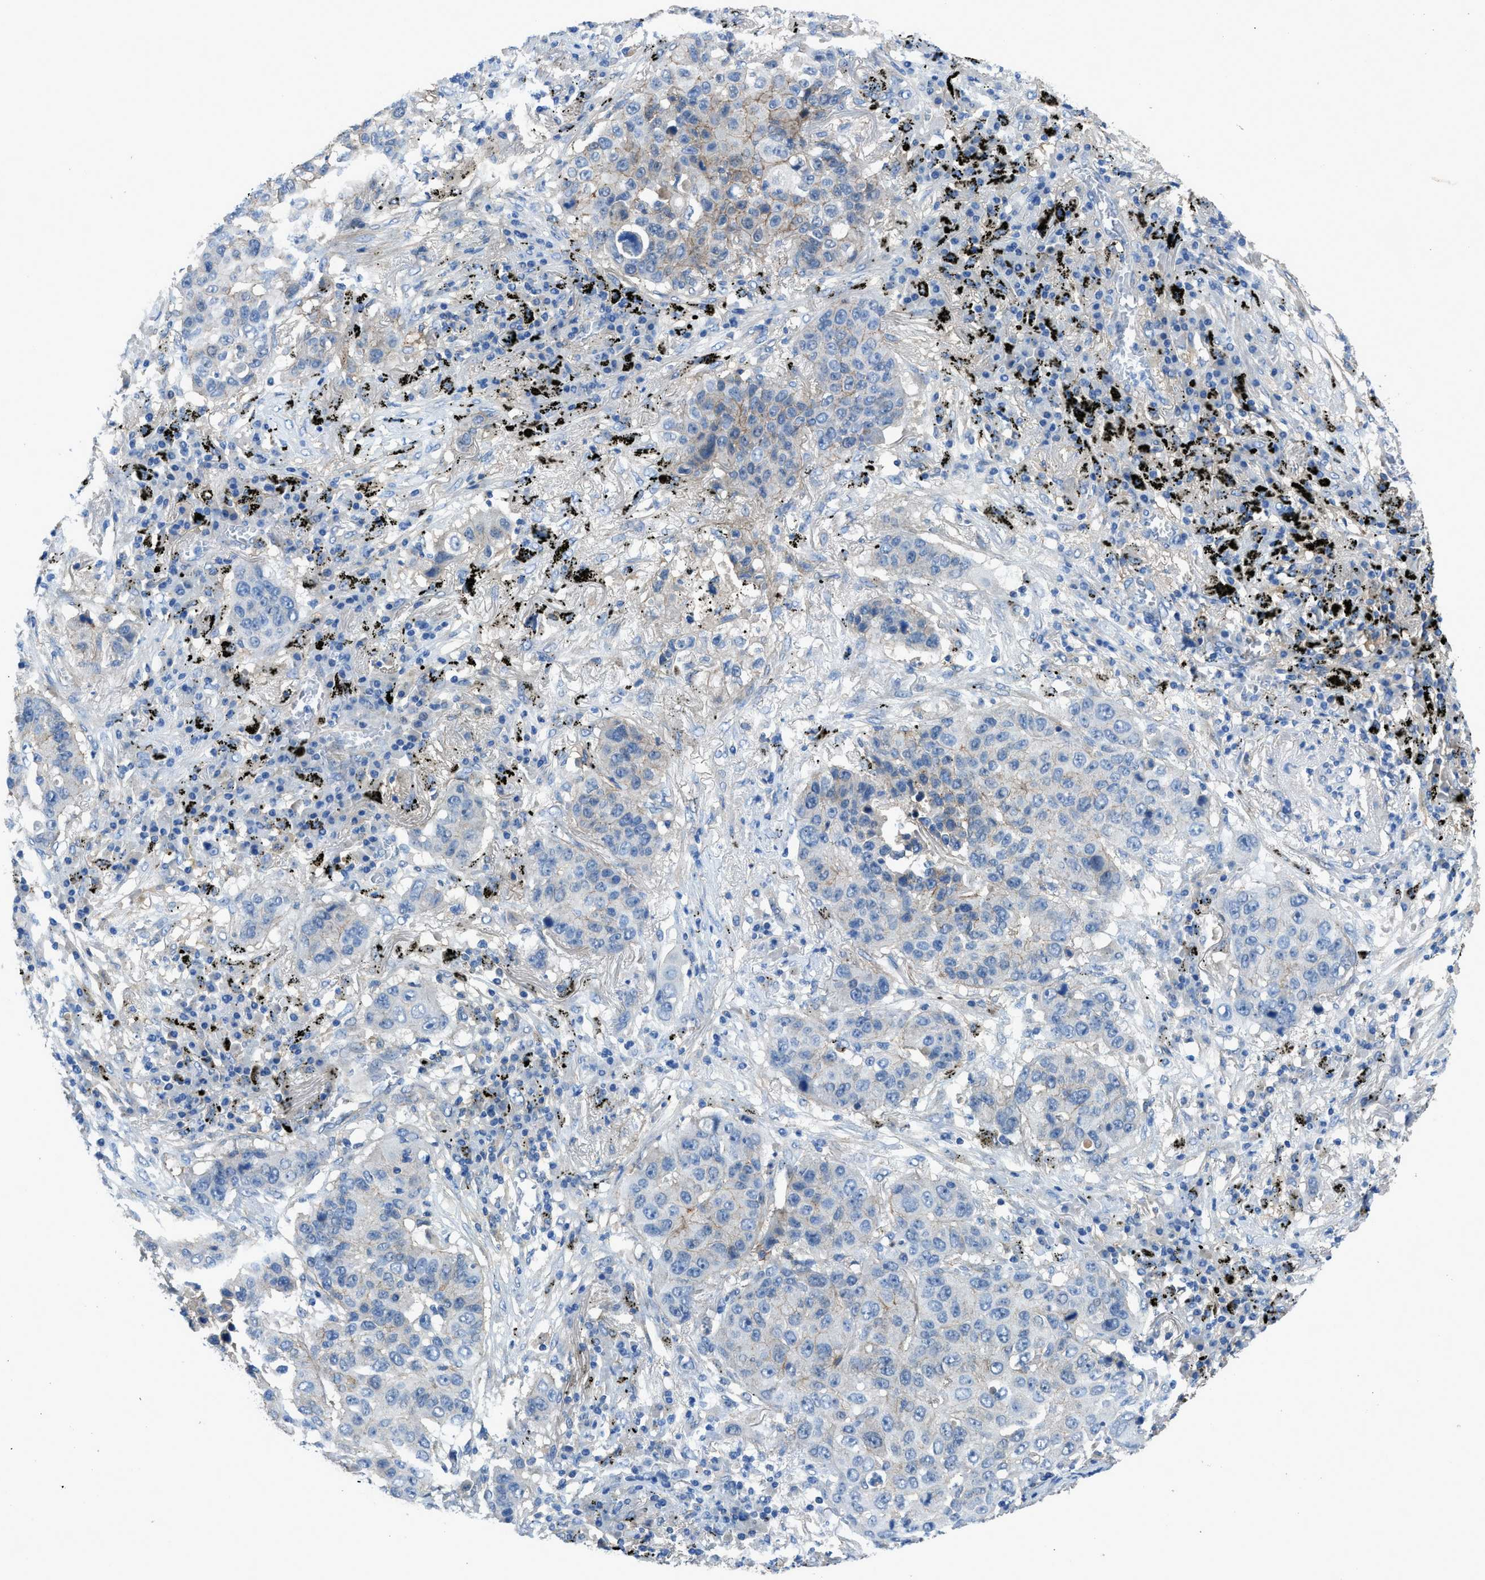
{"staining": {"intensity": "weak", "quantity": "<25%", "location": "cytoplasmic/membranous"}, "tissue": "lung cancer", "cell_type": "Tumor cells", "image_type": "cancer", "snomed": [{"axis": "morphology", "description": "Squamous cell carcinoma, NOS"}, {"axis": "topography", "description": "Lung"}], "caption": "A photomicrograph of lung cancer stained for a protein exhibits no brown staining in tumor cells.", "gene": "PTGFRN", "patient": {"sex": "male", "age": 57}}